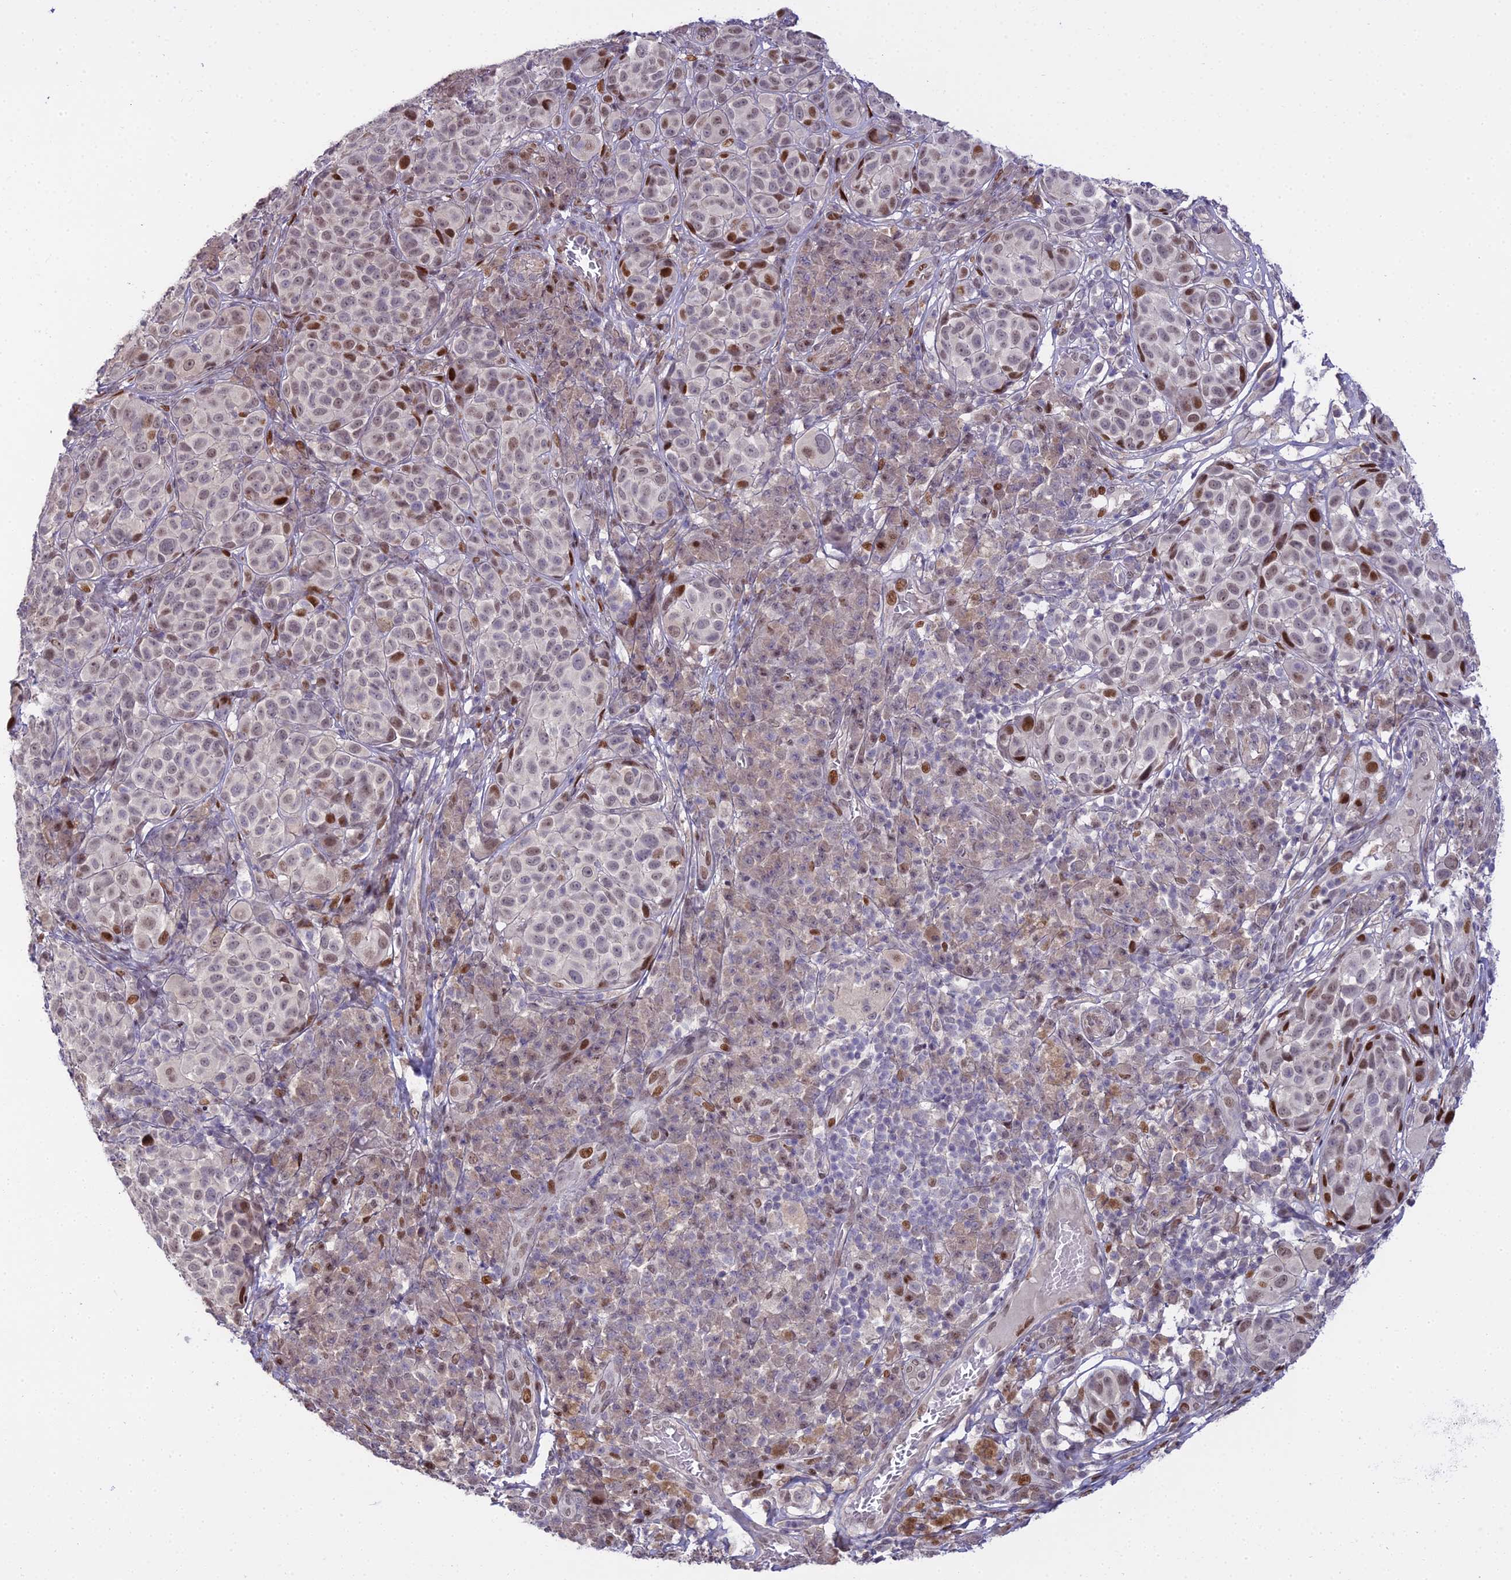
{"staining": {"intensity": "moderate", "quantity": "25%-75%", "location": "nuclear"}, "tissue": "melanoma", "cell_type": "Tumor cells", "image_type": "cancer", "snomed": [{"axis": "morphology", "description": "Malignant melanoma, NOS"}, {"axis": "topography", "description": "Skin"}], "caption": "Tumor cells demonstrate medium levels of moderate nuclear positivity in about 25%-75% of cells in human malignant melanoma.", "gene": "ZNF707", "patient": {"sex": "male", "age": 38}}